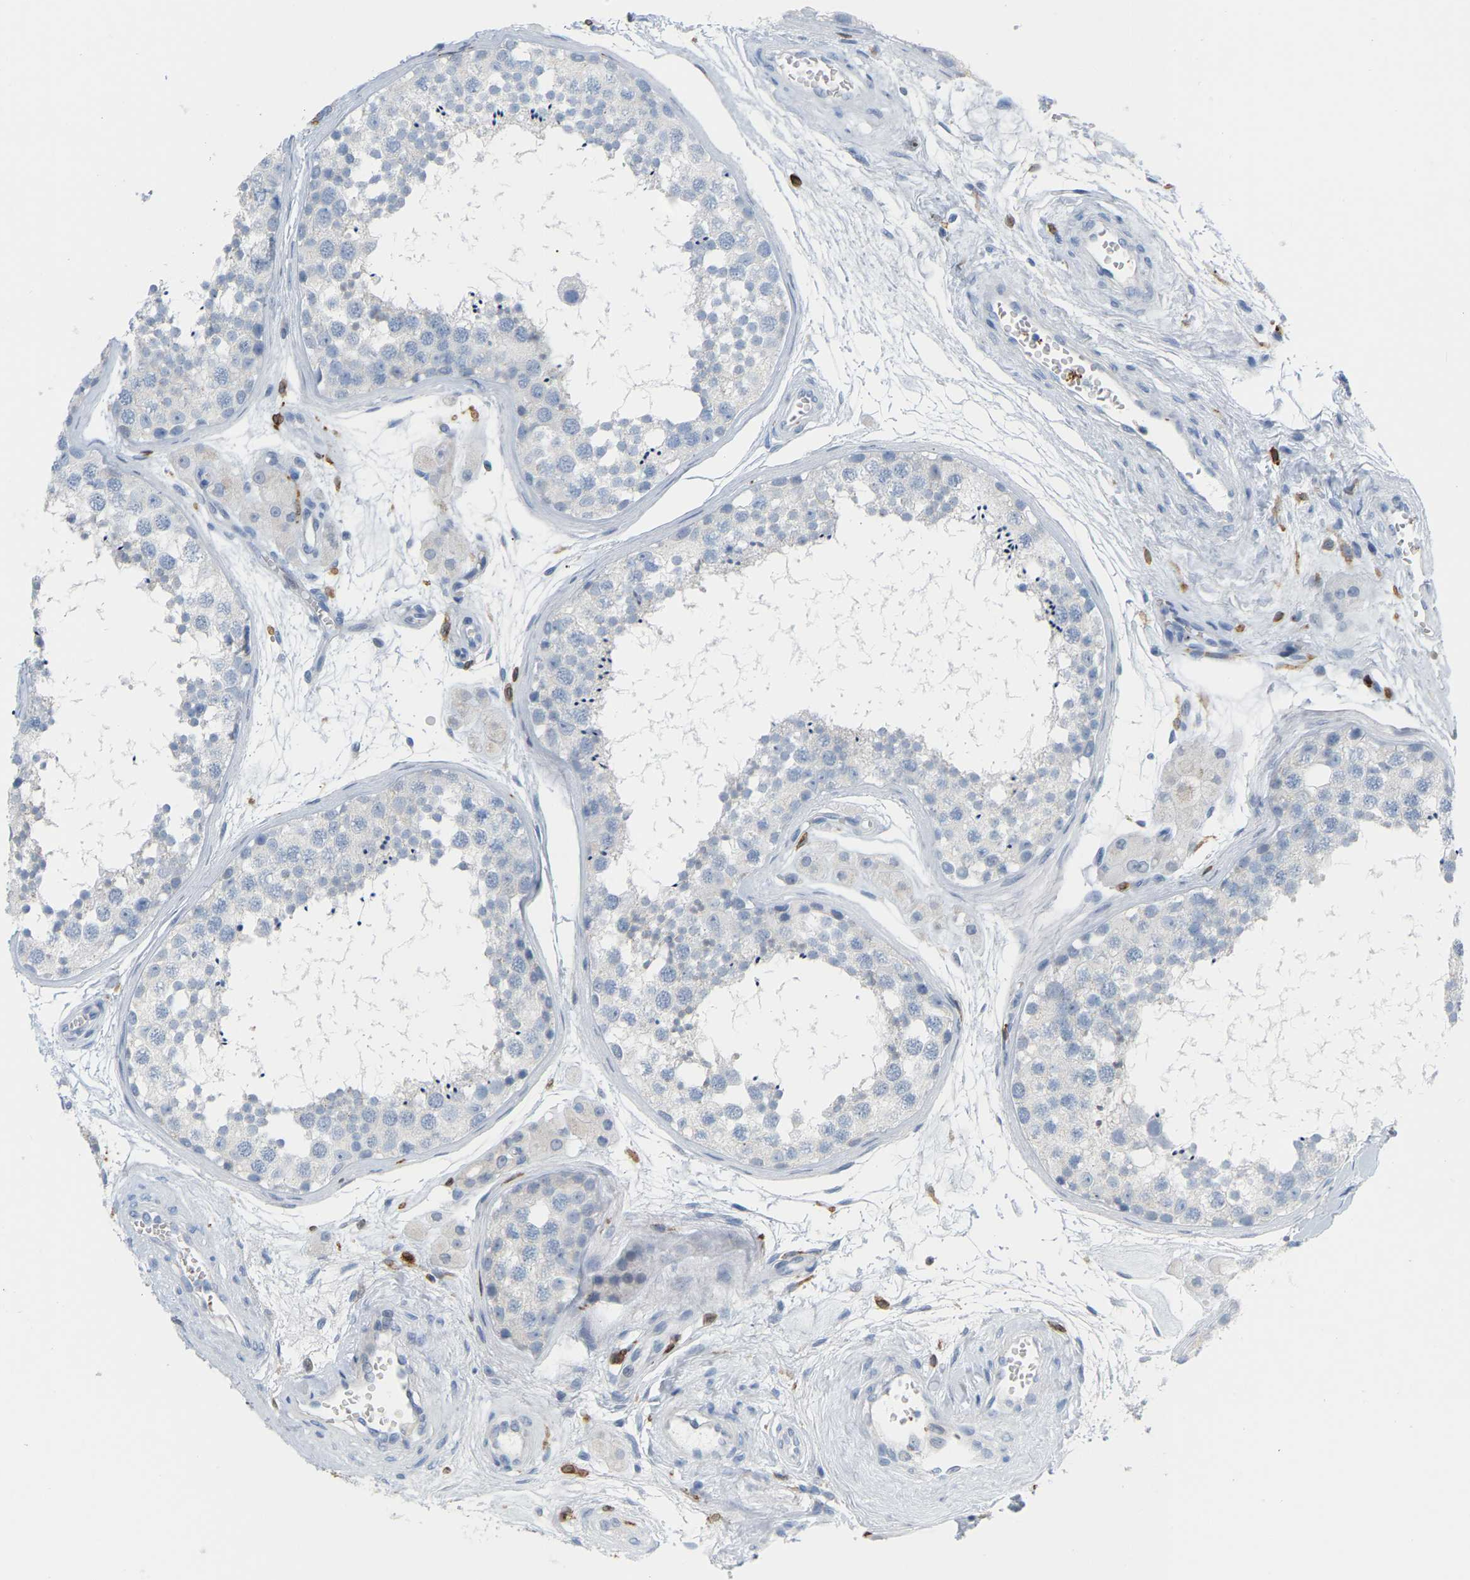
{"staining": {"intensity": "negative", "quantity": "none", "location": "none"}, "tissue": "testis", "cell_type": "Cells in seminiferous ducts", "image_type": "normal", "snomed": [{"axis": "morphology", "description": "Normal tissue, NOS"}, {"axis": "topography", "description": "Testis"}], "caption": "A high-resolution photomicrograph shows IHC staining of unremarkable testis, which shows no significant staining in cells in seminiferous ducts.", "gene": "PTGS1", "patient": {"sex": "male", "age": 56}}